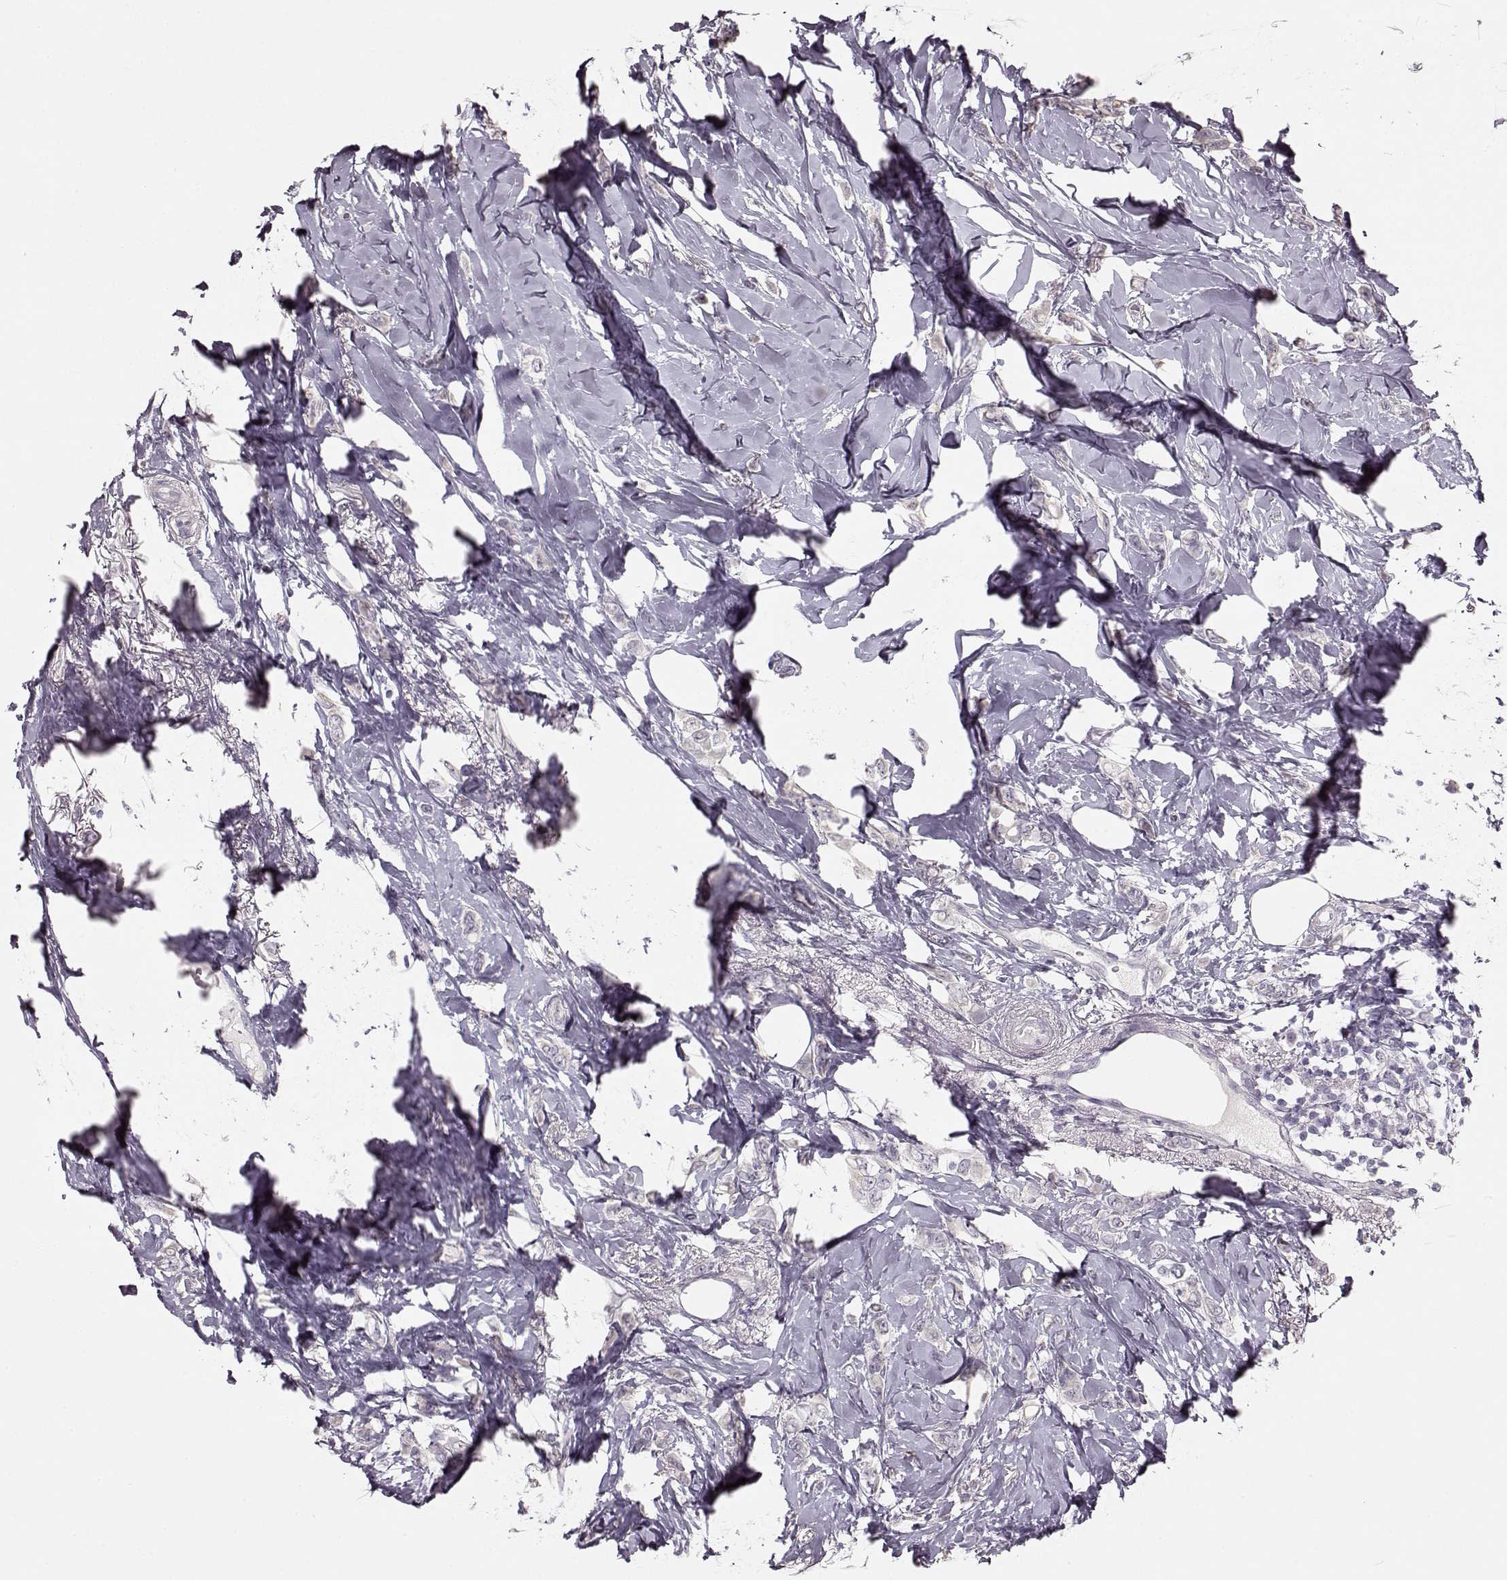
{"staining": {"intensity": "negative", "quantity": "none", "location": "none"}, "tissue": "breast cancer", "cell_type": "Tumor cells", "image_type": "cancer", "snomed": [{"axis": "morphology", "description": "Lobular carcinoma"}, {"axis": "topography", "description": "Breast"}], "caption": "Immunohistochemistry histopathology image of neoplastic tissue: lobular carcinoma (breast) stained with DAB reveals no significant protein positivity in tumor cells.", "gene": "MAP6D1", "patient": {"sex": "female", "age": 66}}